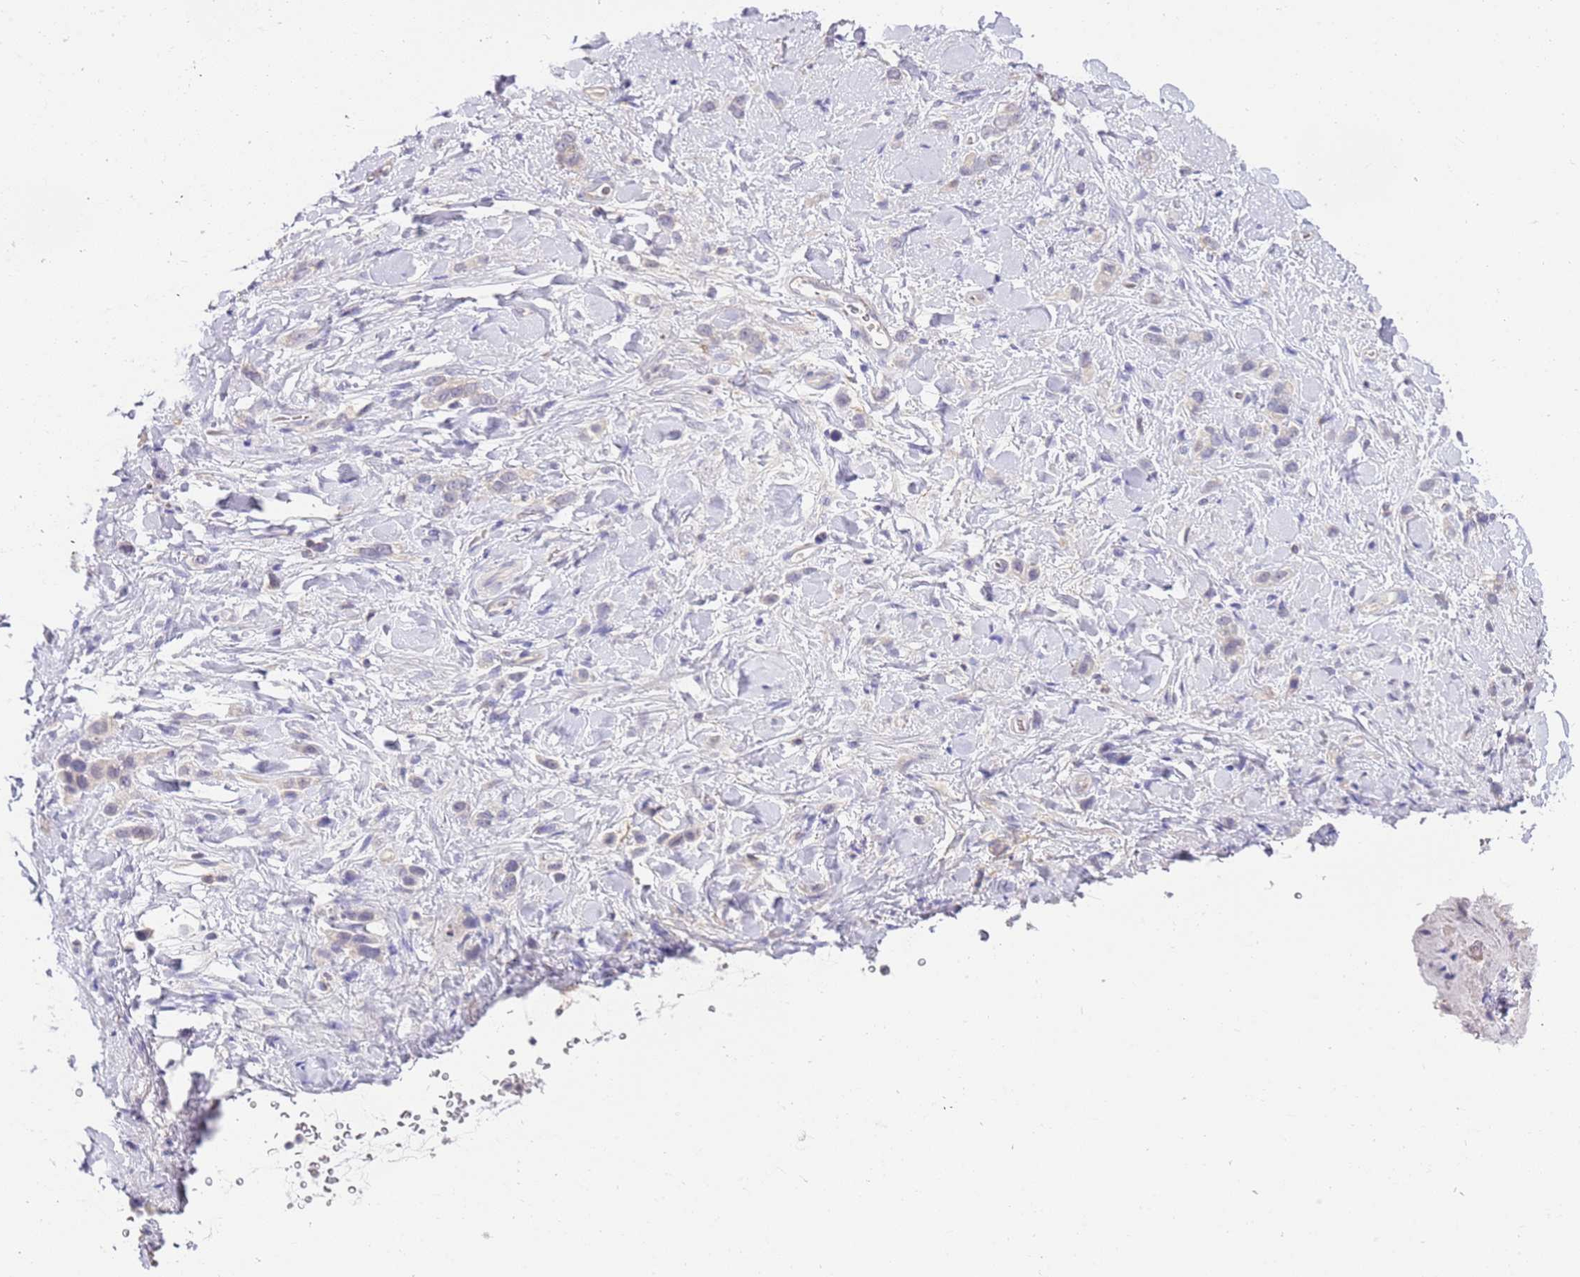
{"staining": {"intensity": "negative", "quantity": "none", "location": "none"}, "tissue": "stomach cancer", "cell_type": "Tumor cells", "image_type": "cancer", "snomed": [{"axis": "morphology", "description": "Adenocarcinoma, NOS"}, {"axis": "topography", "description": "Stomach"}], "caption": "Tumor cells are negative for brown protein staining in stomach adenocarcinoma.", "gene": "STK25", "patient": {"sex": "female", "age": 65}}